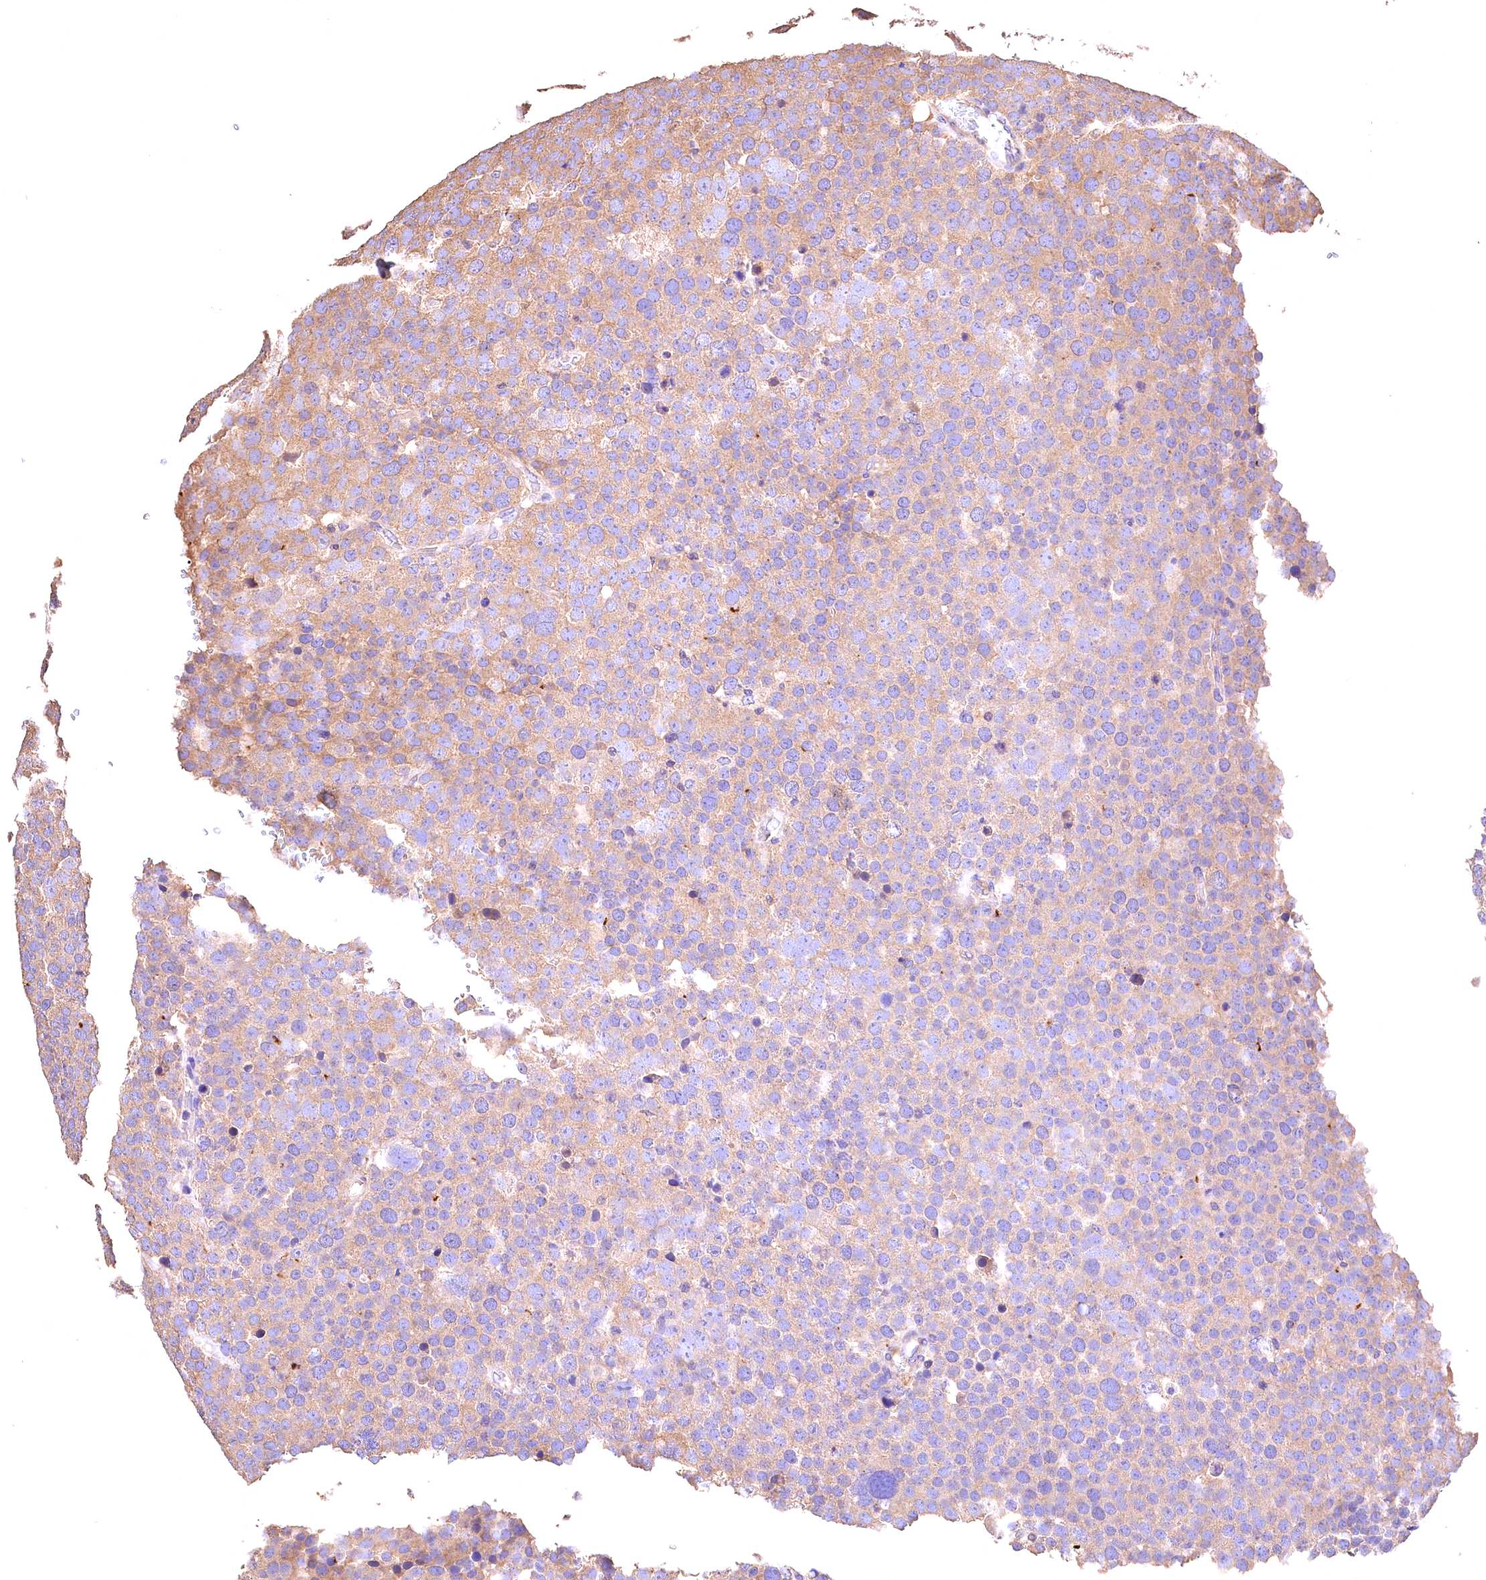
{"staining": {"intensity": "weak", "quantity": ">75%", "location": "cytoplasmic/membranous"}, "tissue": "testis cancer", "cell_type": "Tumor cells", "image_type": "cancer", "snomed": [{"axis": "morphology", "description": "Seminoma, NOS"}, {"axis": "topography", "description": "Testis"}], "caption": "Immunohistochemical staining of testis cancer (seminoma) exhibits low levels of weak cytoplasmic/membranous protein staining in approximately >75% of tumor cells.", "gene": "OAS3", "patient": {"sex": "male", "age": 71}}